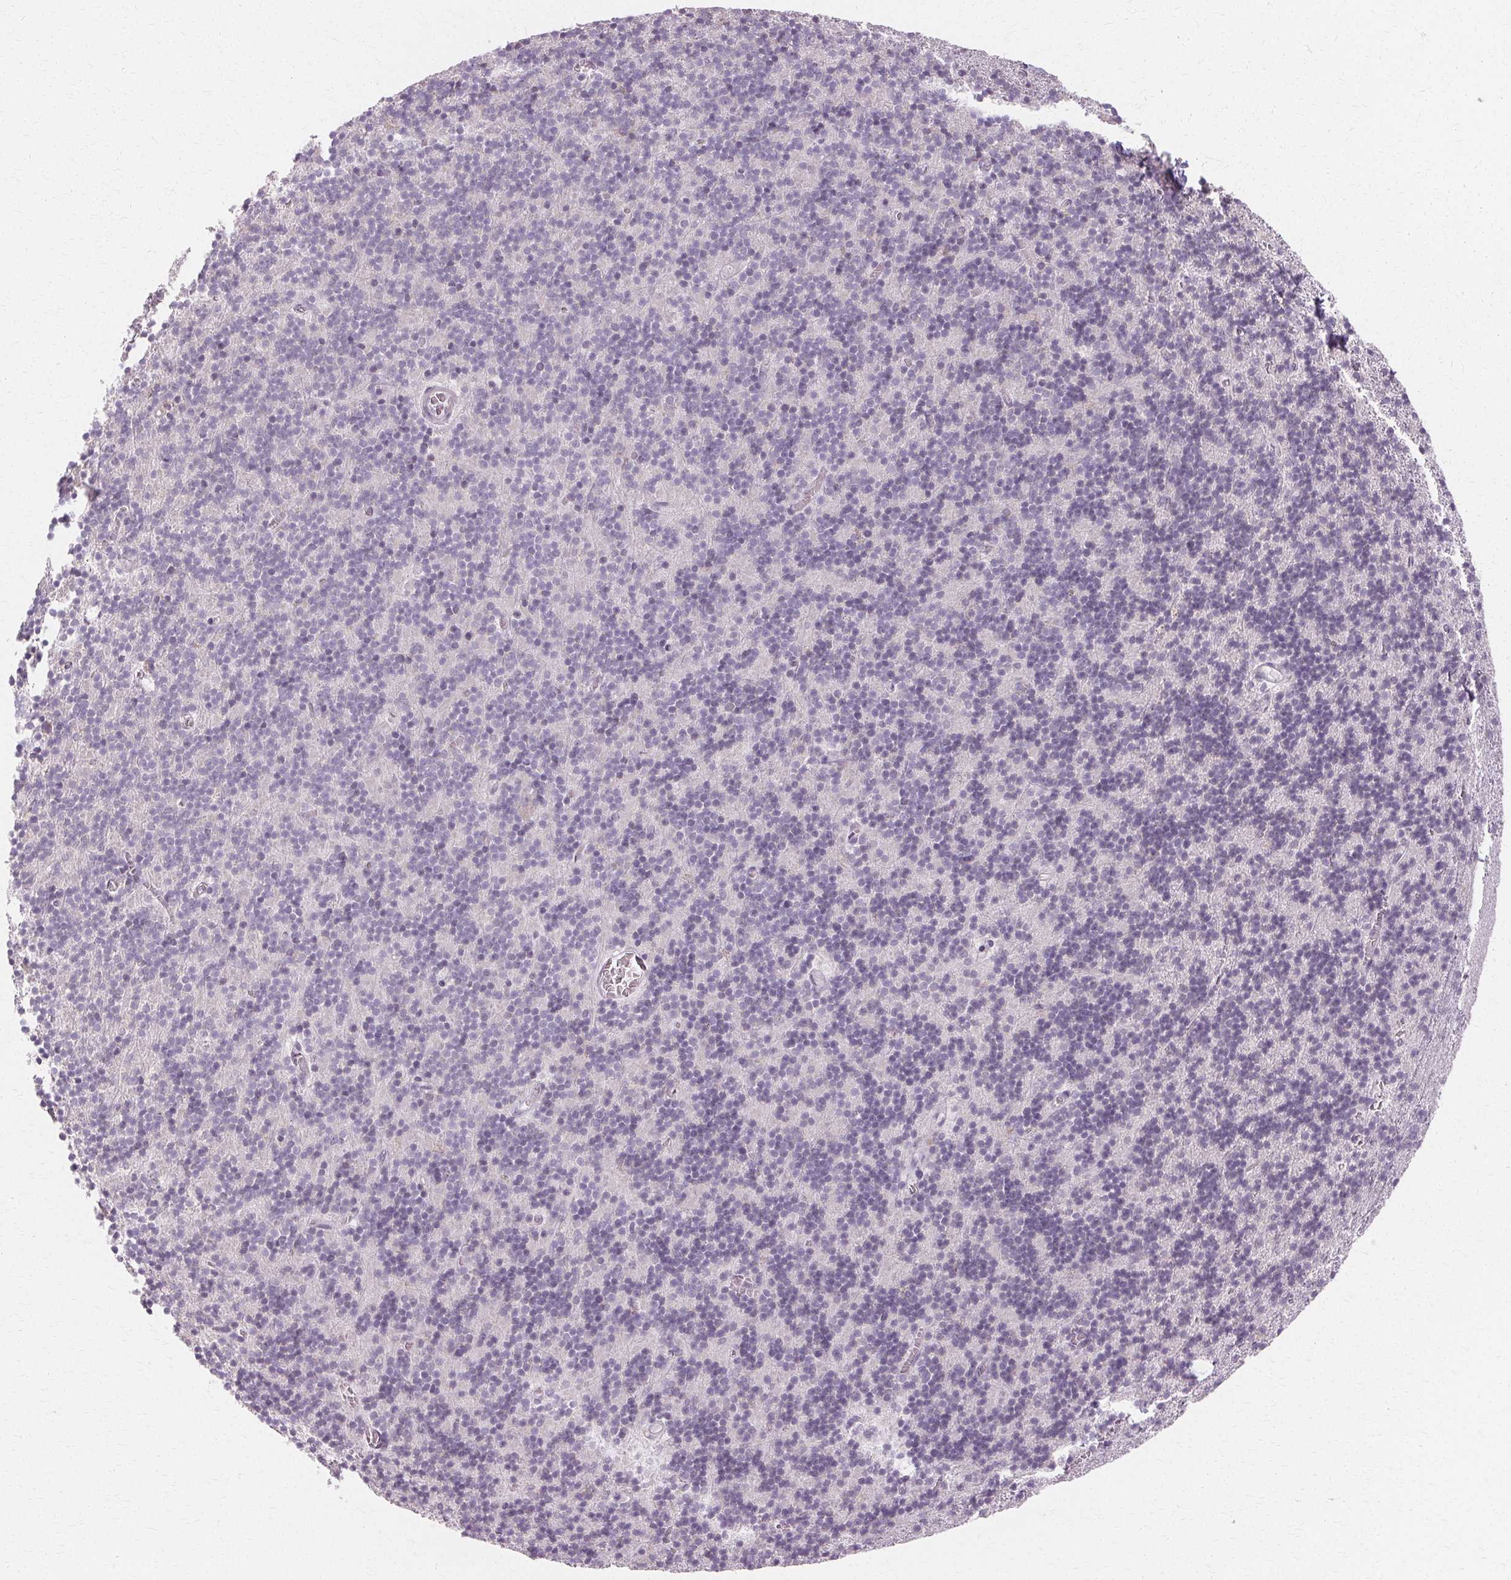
{"staining": {"intensity": "negative", "quantity": "none", "location": "none"}, "tissue": "cerebellum", "cell_type": "Cells in granular layer", "image_type": "normal", "snomed": [{"axis": "morphology", "description": "Normal tissue, NOS"}, {"axis": "topography", "description": "Cerebellum"}], "caption": "IHC of benign human cerebellum shows no staining in cells in granular layer. The staining is performed using DAB (3,3'-diaminobenzidine) brown chromogen with nuclei counter-stained in using hematoxylin.", "gene": "FCRL3", "patient": {"sex": "male", "age": 70}}